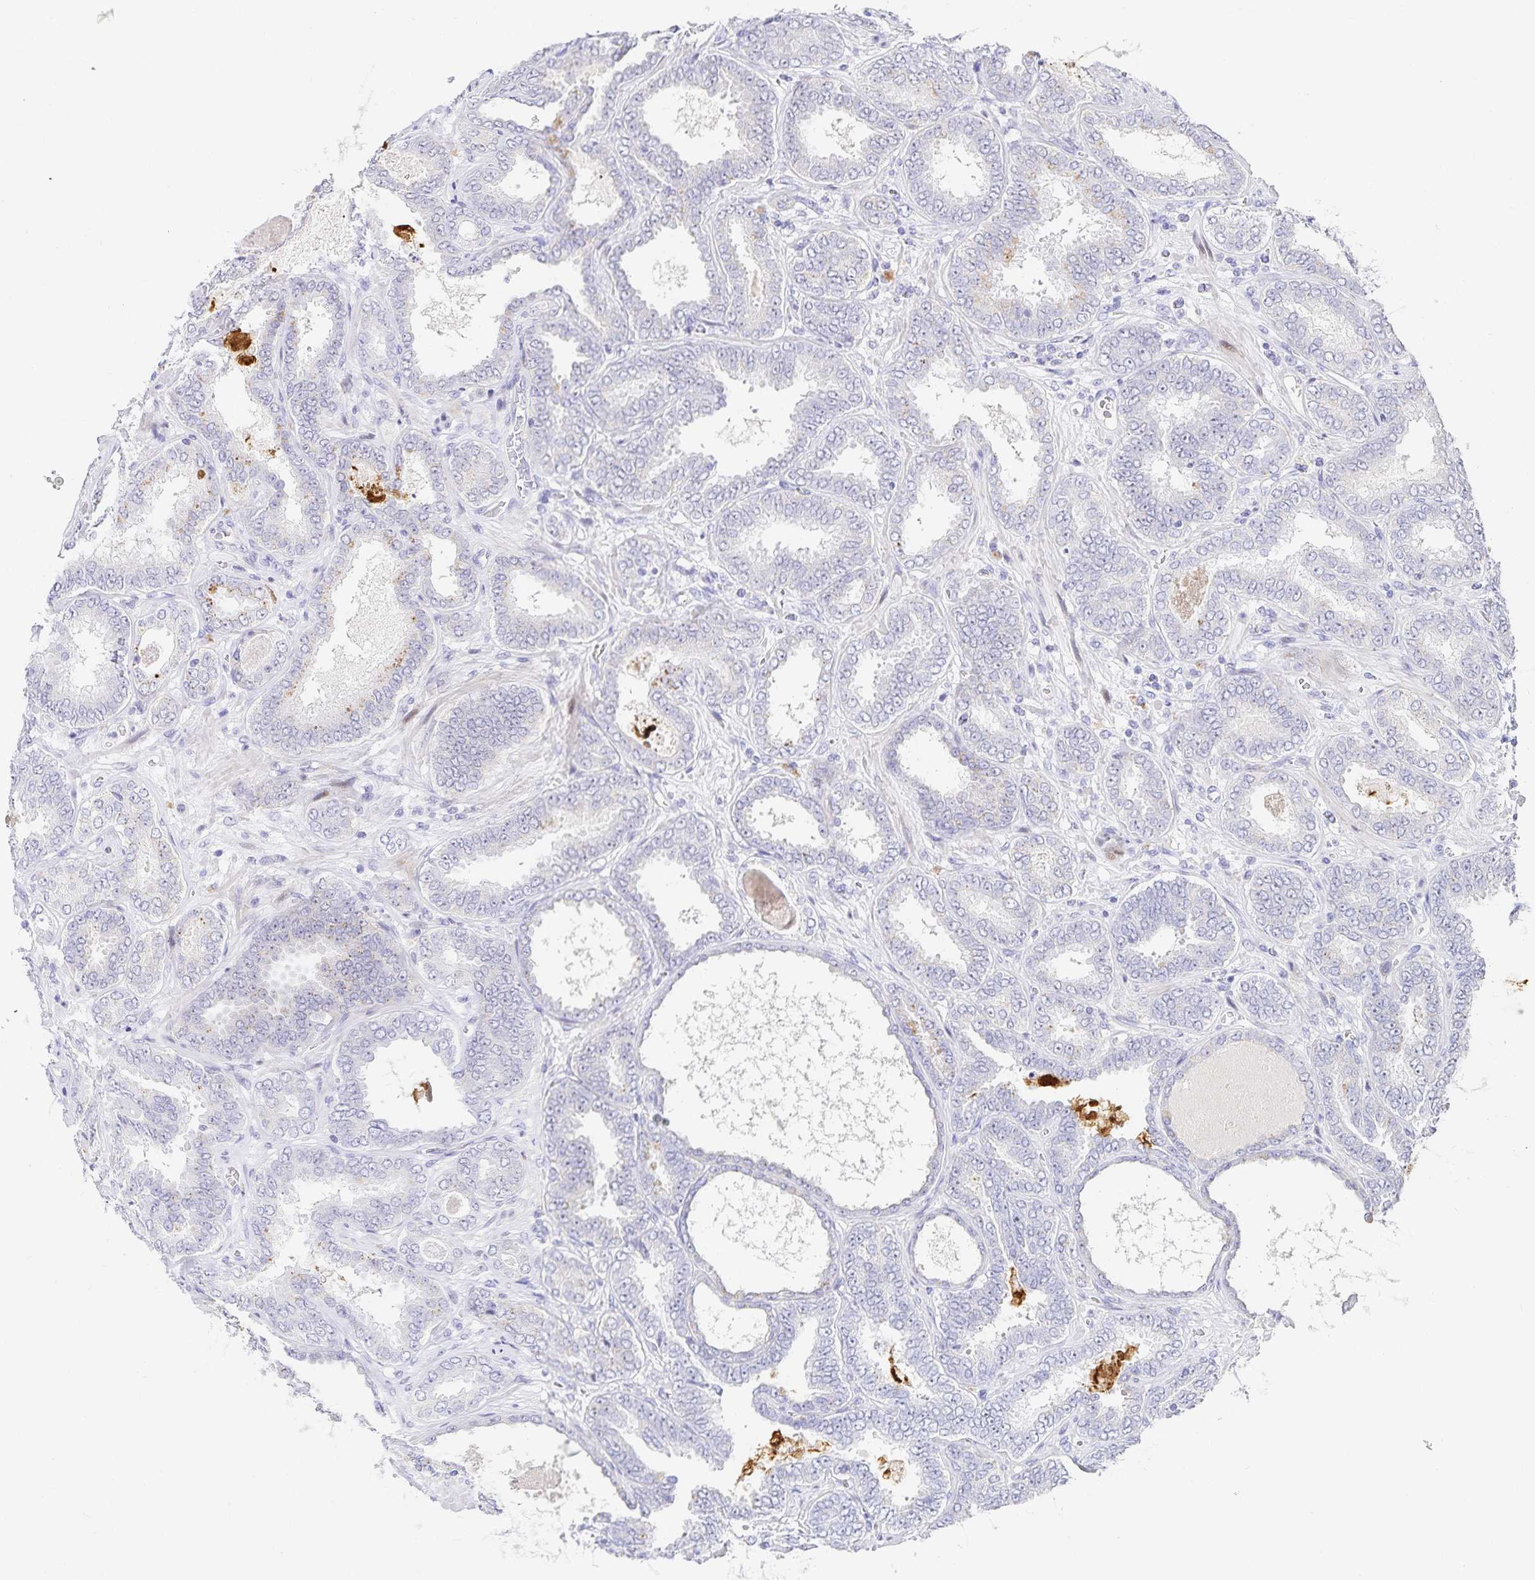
{"staining": {"intensity": "weak", "quantity": "<25%", "location": "cytoplasmic/membranous"}, "tissue": "prostate cancer", "cell_type": "Tumor cells", "image_type": "cancer", "snomed": [{"axis": "morphology", "description": "Adenocarcinoma, High grade"}, {"axis": "topography", "description": "Prostate"}], "caption": "High magnification brightfield microscopy of high-grade adenocarcinoma (prostate) stained with DAB (brown) and counterstained with hematoxylin (blue): tumor cells show no significant staining. (DAB (3,3'-diaminobenzidine) immunohistochemistry (IHC), high magnification).", "gene": "KBTBD13", "patient": {"sex": "male", "age": 72}}